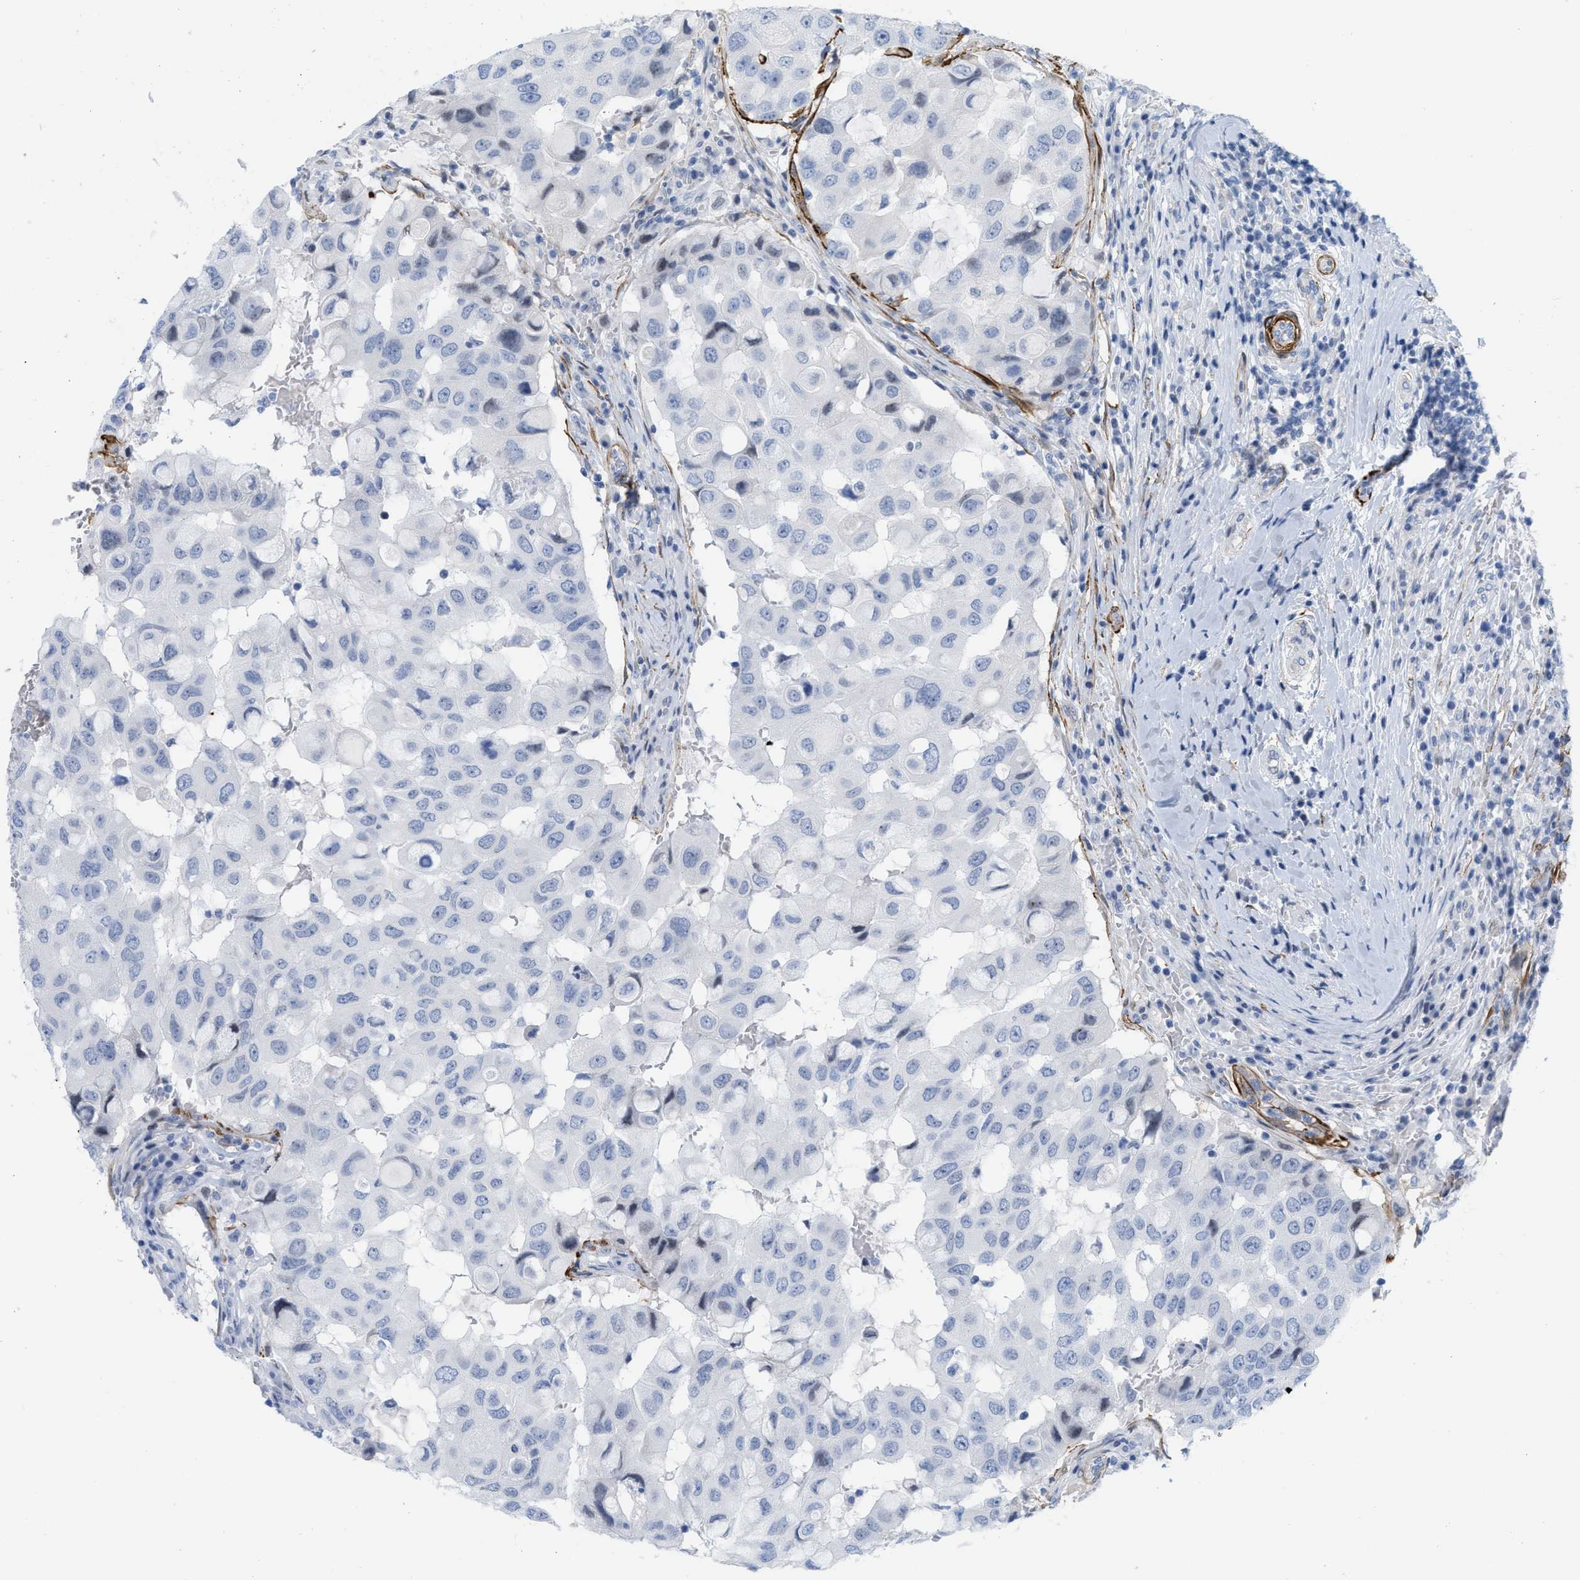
{"staining": {"intensity": "negative", "quantity": "none", "location": "none"}, "tissue": "breast cancer", "cell_type": "Tumor cells", "image_type": "cancer", "snomed": [{"axis": "morphology", "description": "Duct carcinoma"}, {"axis": "topography", "description": "Breast"}], "caption": "Immunohistochemical staining of breast cancer displays no significant positivity in tumor cells. (DAB immunohistochemistry (IHC), high magnification).", "gene": "TAGLN", "patient": {"sex": "female", "age": 27}}